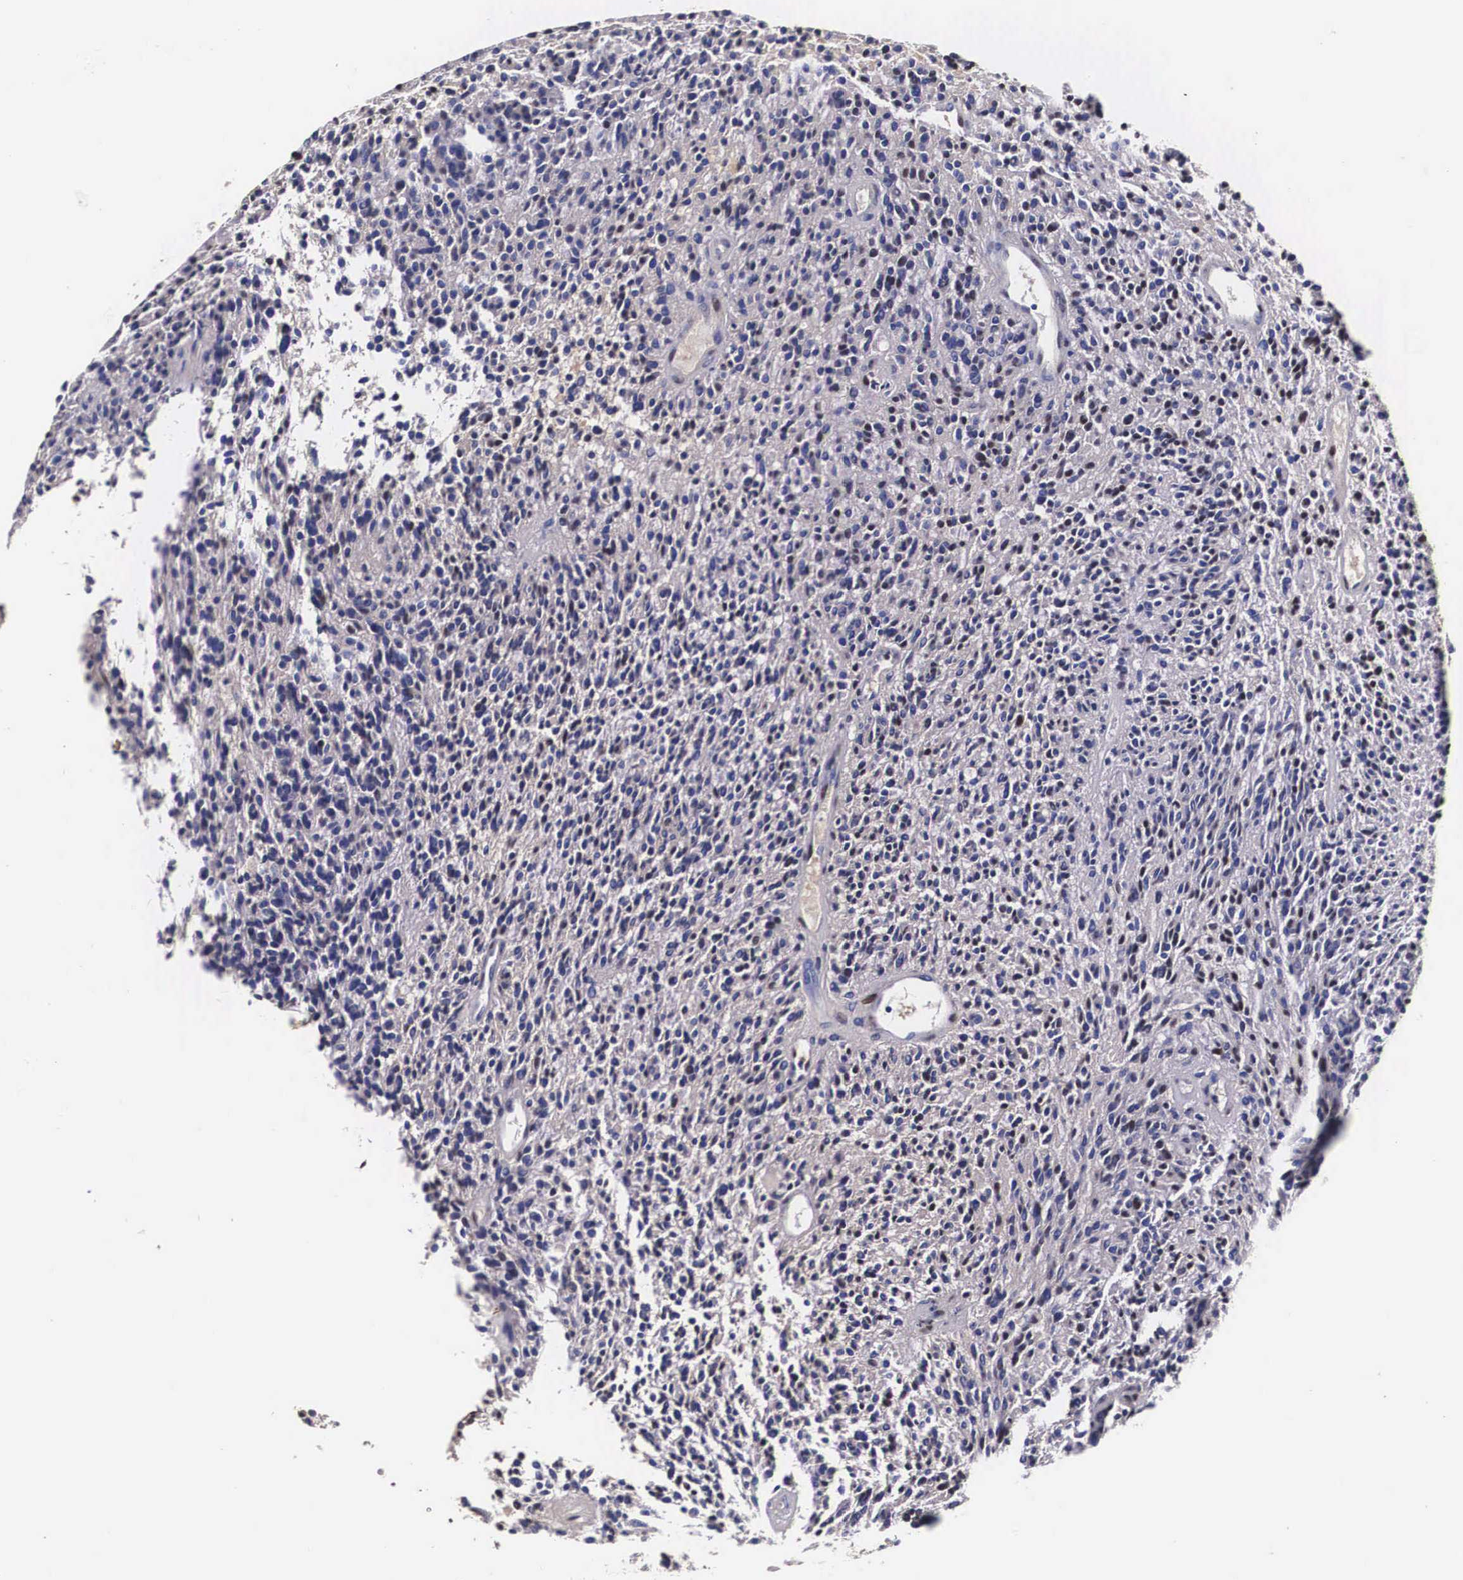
{"staining": {"intensity": "weak", "quantity": "<25%", "location": "nuclear"}, "tissue": "glioma", "cell_type": "Tumor cells", "image_type": "cancer", "snomed": [{"axis": "morphology", "description": "Glioma, malignant, High grade"}, {"axis": "topography", "description": "Brain"}], "caption": "Malignant high-grade glioma was stained to show a protein in brown. There is no significant staining in tumor cells.", "gene": "PABPN1", "patient": {"sex": "female", "age": 13}}